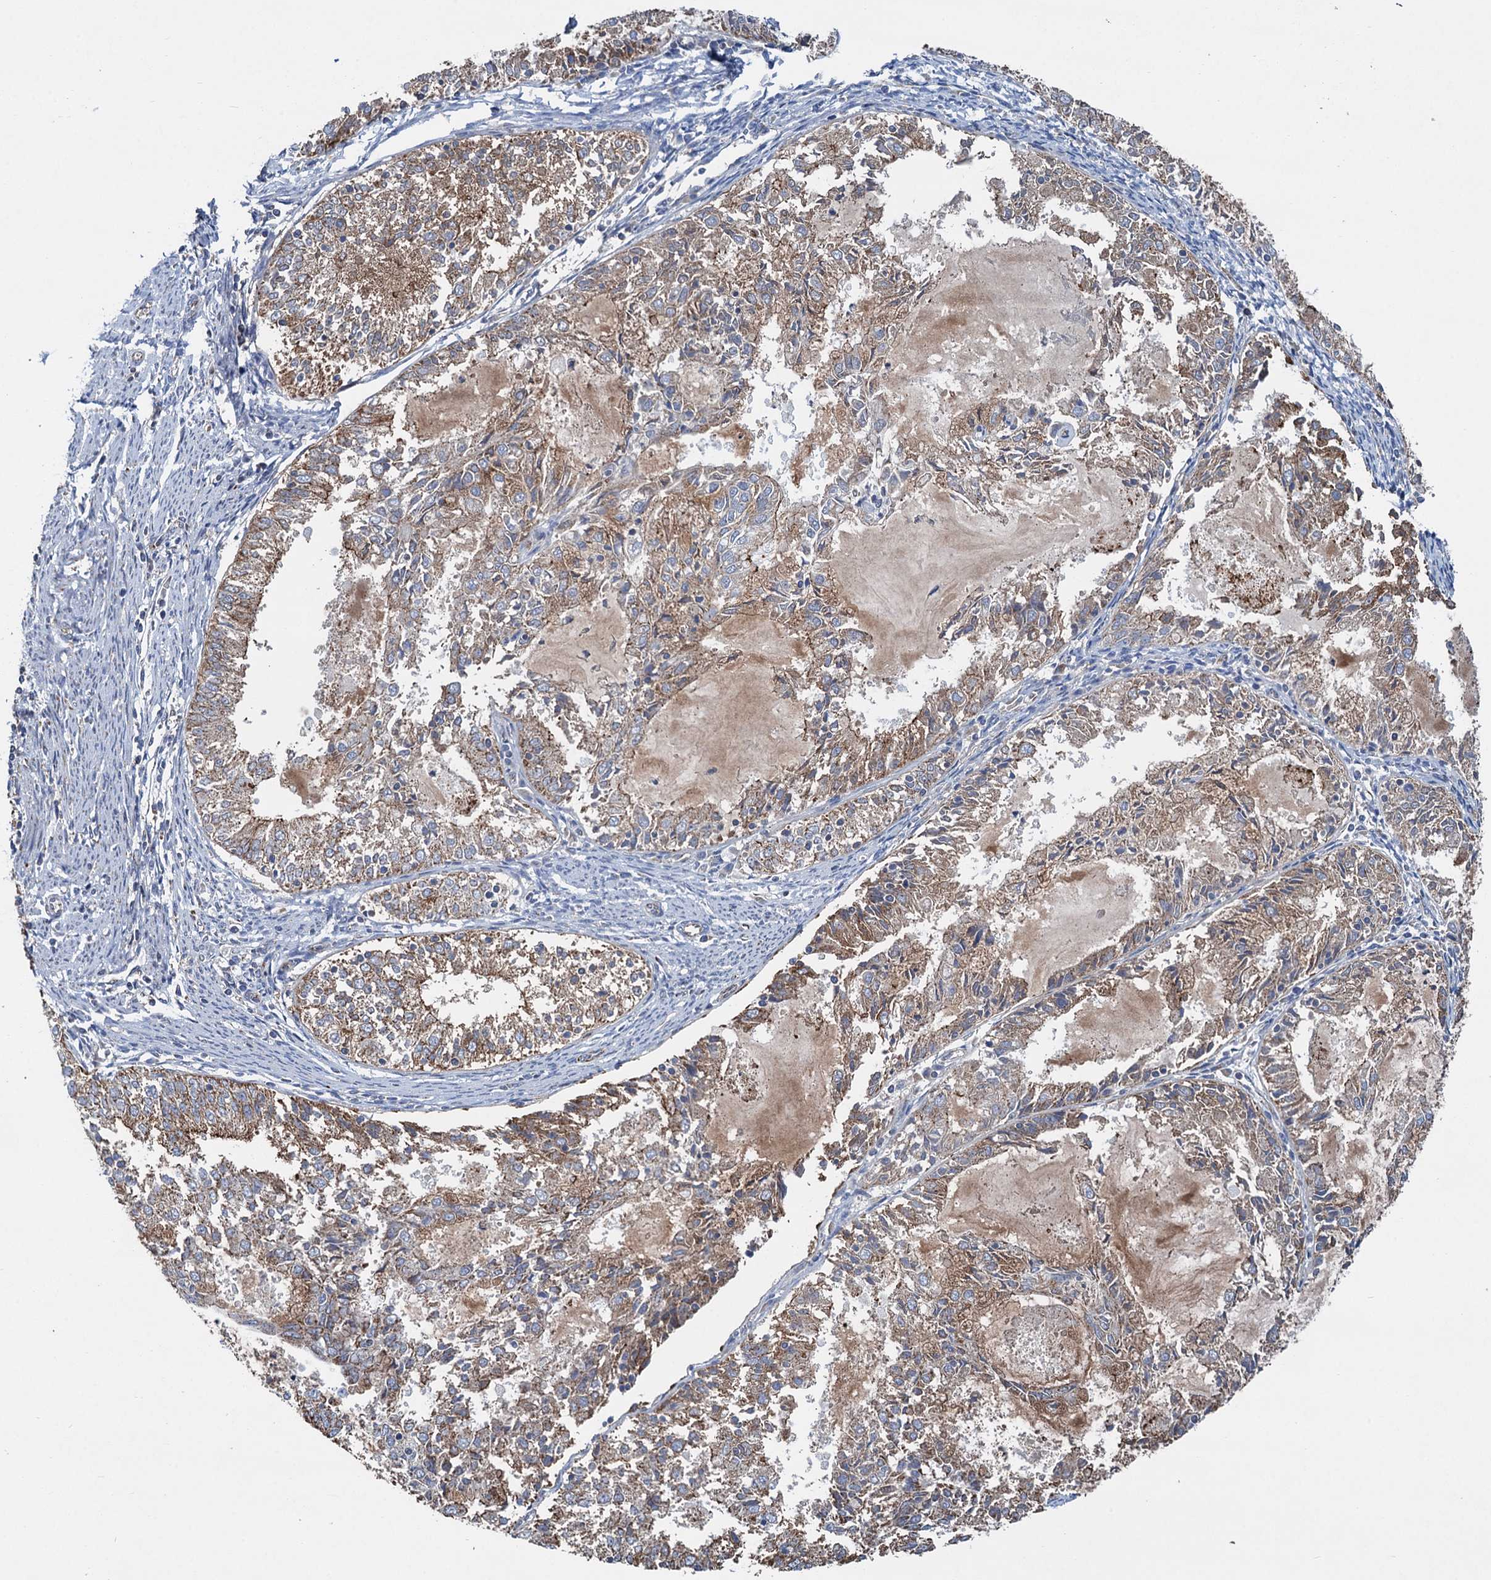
{"staining": {"intensity": "moderate", "quantity": "25%-75%", "location": "cytoplasmic/membranous"}, "tissue": "endometrial cancer", "cell_type": "Tumor cells", "image_type": "cancer", "snomed": [{"axis": "morphology", "description": "Adenocarcinoma, NOS"}, {"axis": "topography", "description": "Endometrium"}], "caption": "This micrograph exhibits immunohistochemistry (IHC) staining of endometrial cancer (adenocarcinoma), with medium moderate cytoplasmic/membranous staining in approximately 25%-75% of tumor cells.", "gene": "DGLUCY", "patient": {"sex": "female", "age": 57}}